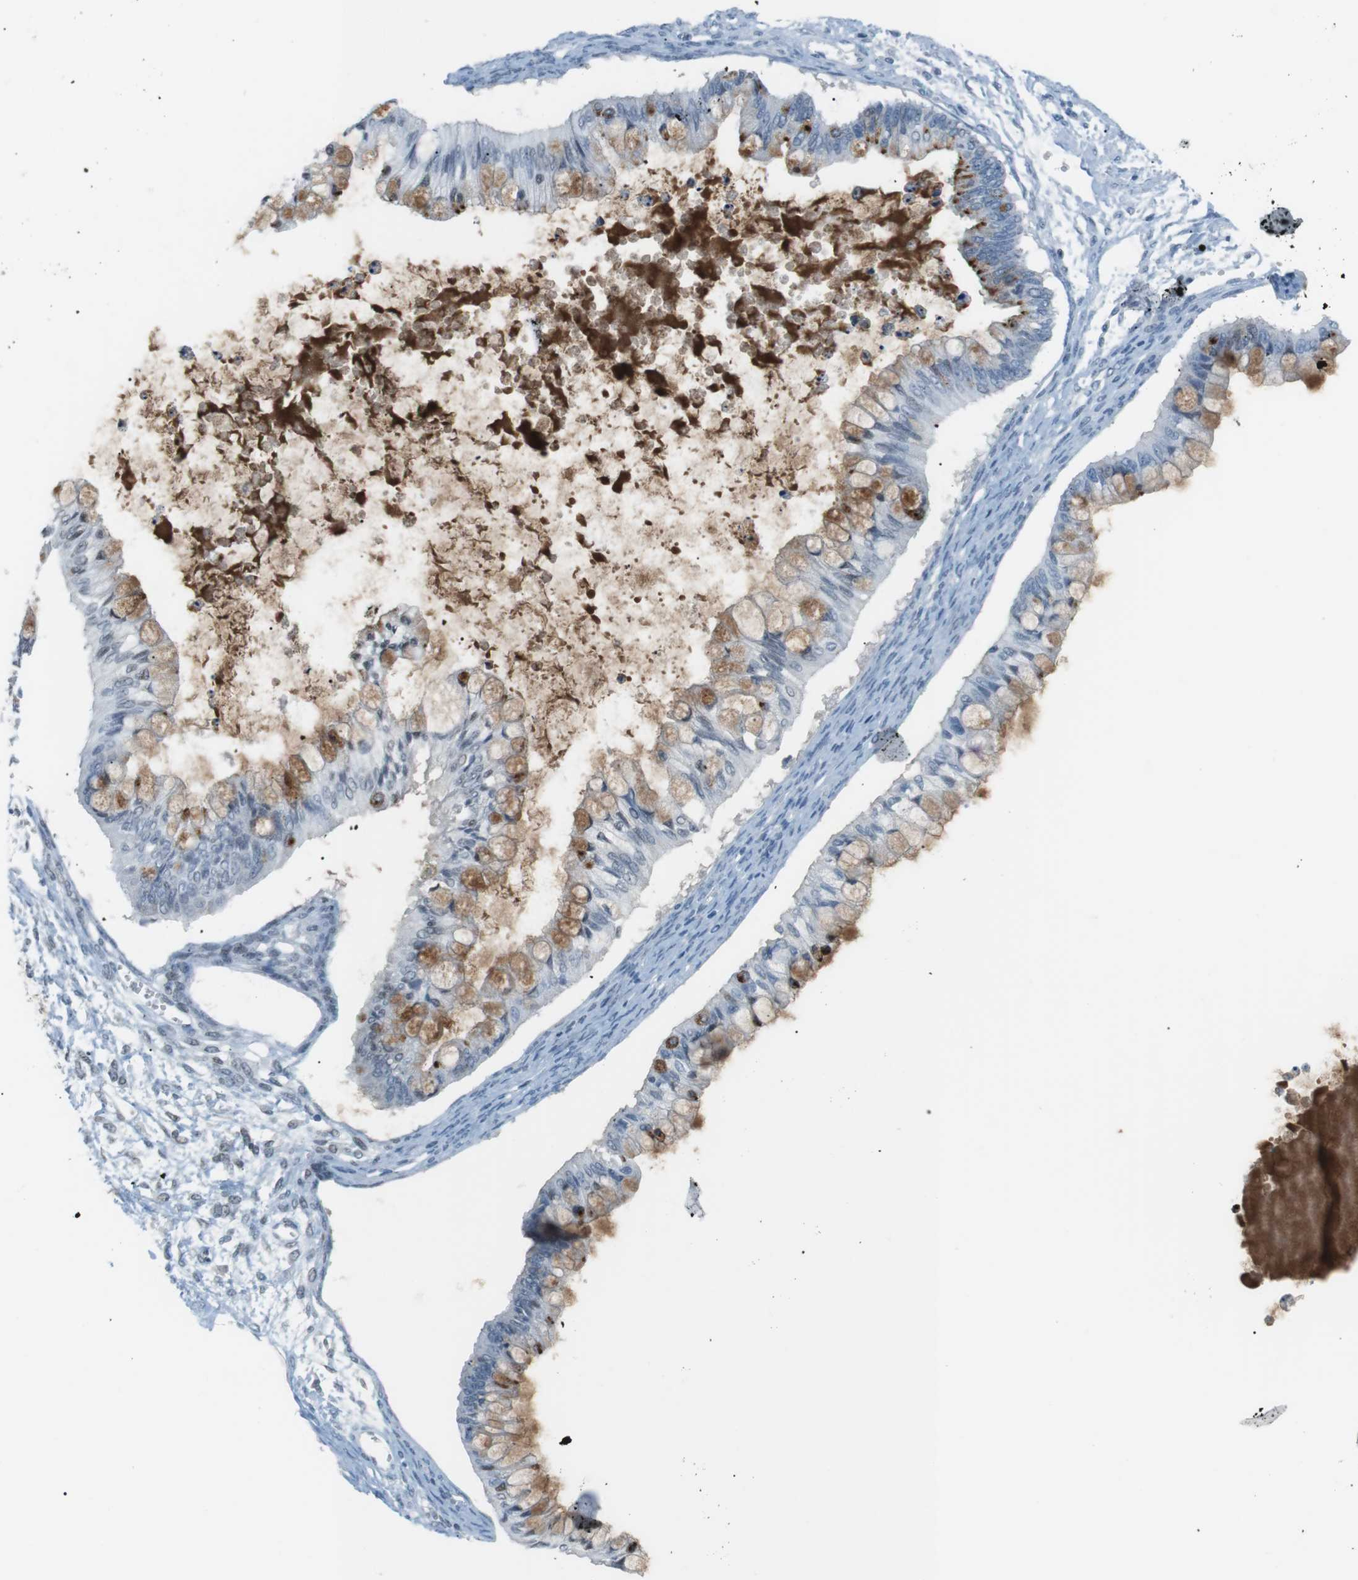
{"staining": {"intensity": "moderate", "quantity": "25%-75%", "location": "cytoplasmic/membranous"}, "tissue": "ovarian cancer", "cell_type": "Tumor cells", "image_type": "cancer", "snomed": [{"axis": "morphology", "description": "Cystadenocarcinoma, mucinous, NOS"}, {"axis": "topography", "description": "Ovary"}], "caption": "Moderate cytoplasmic/membranous protein expression is appreciated in about 25%-75% of tumor cells in ovarian mucinous cystadenocarcinoma.", "gene": "AZGP1", "patient": {"sex": "female", "age": 57}}